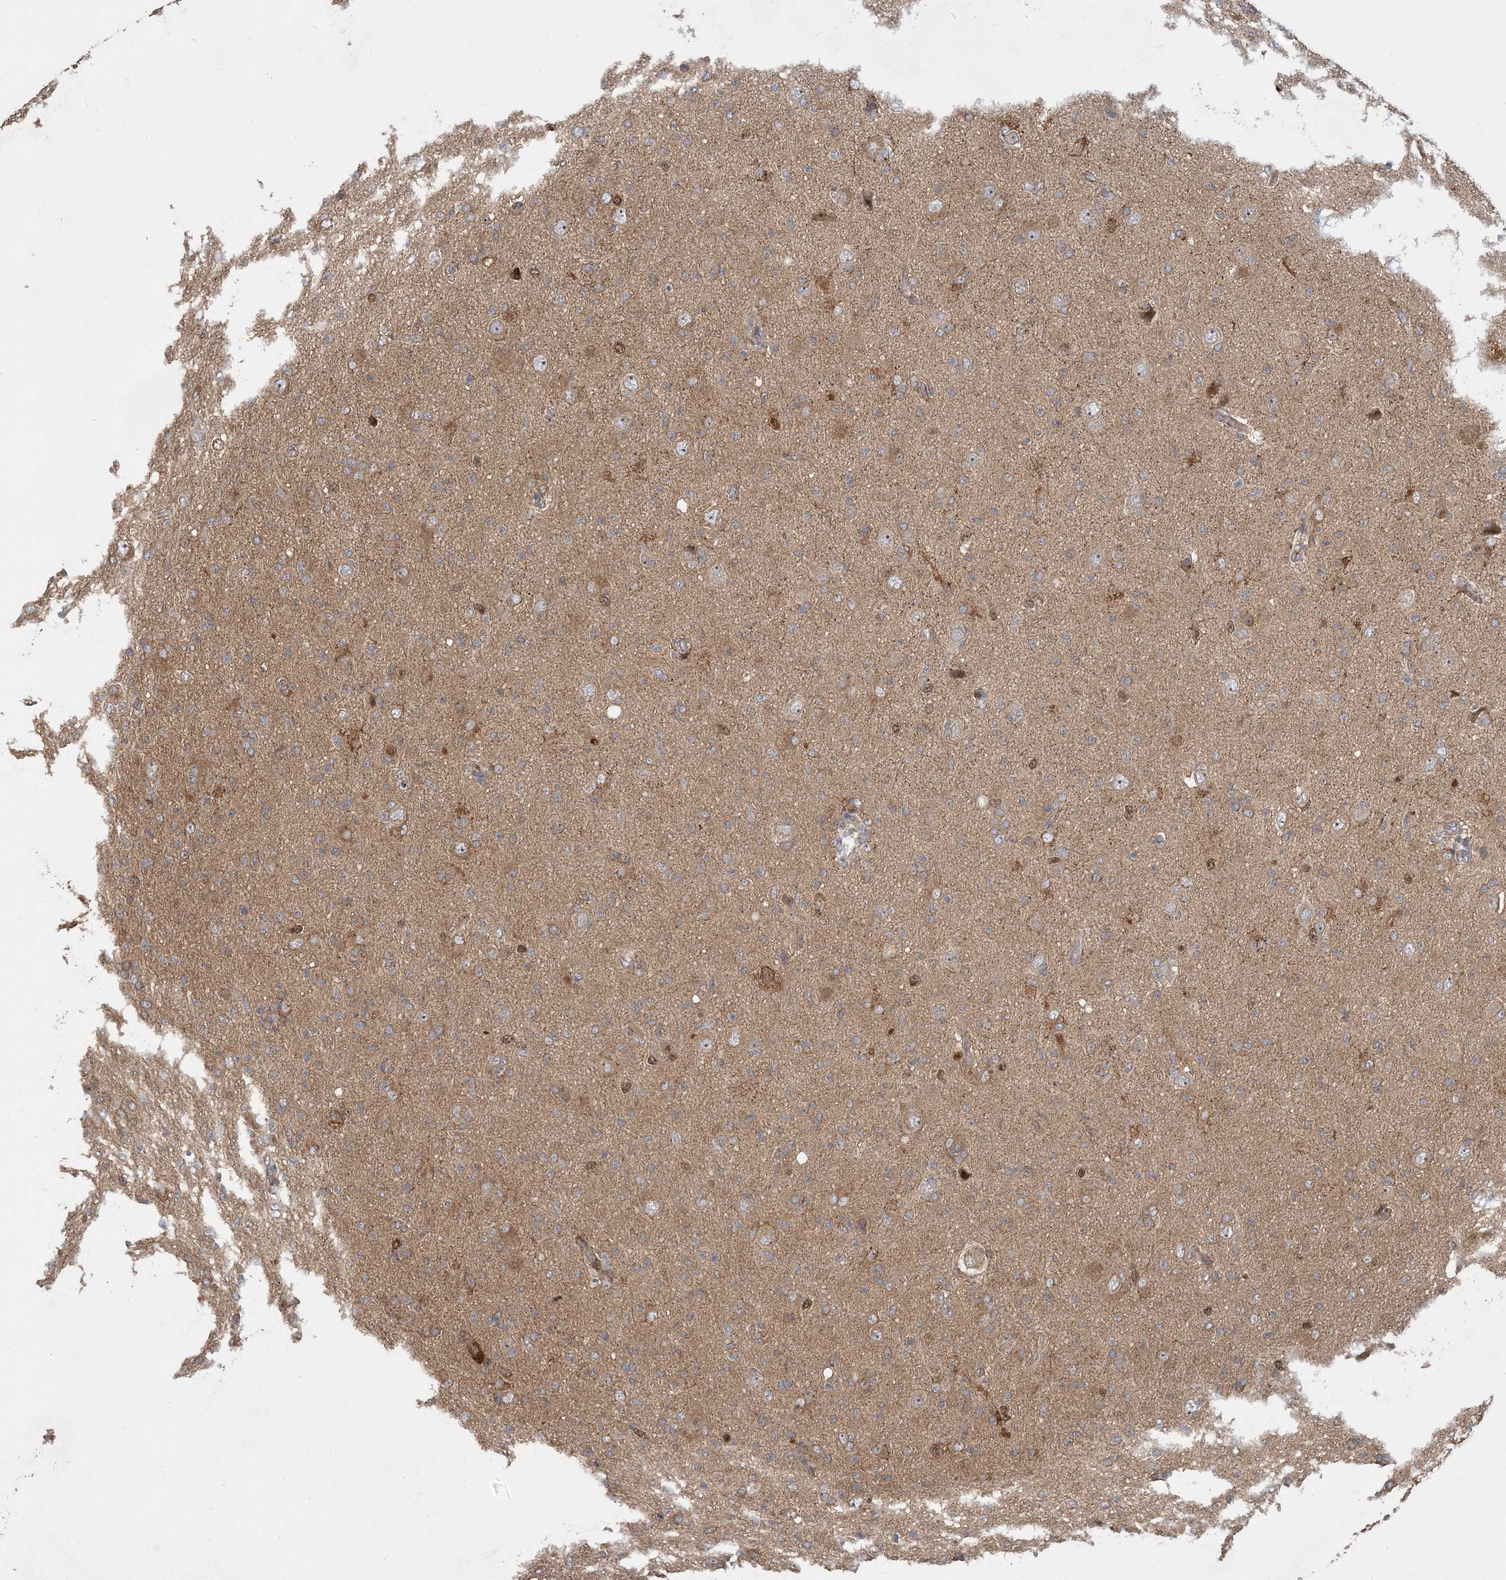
{"staining": {"intensity": "weak", "quantity": ">75%", "location": "cytoplasmic/membranous"}, "tissue": "glioma", "cell_type": "Tumor cells", "image_type": "cancer", "snomed": [{"axis": "morphology", "description": "Glioma, malignant, High grade"}, {"axis": "topography", "description": "Brain"}], "caption": "Immunohistochemical staining of malignant high-grade glioma reveals weak cytoplasmic/membranous protein positivity in approximately >75% of tumor cells. Nuclei are stained in blue.", "gene": "TRAIP", "patient": {"sex": "female", "age": 57}}